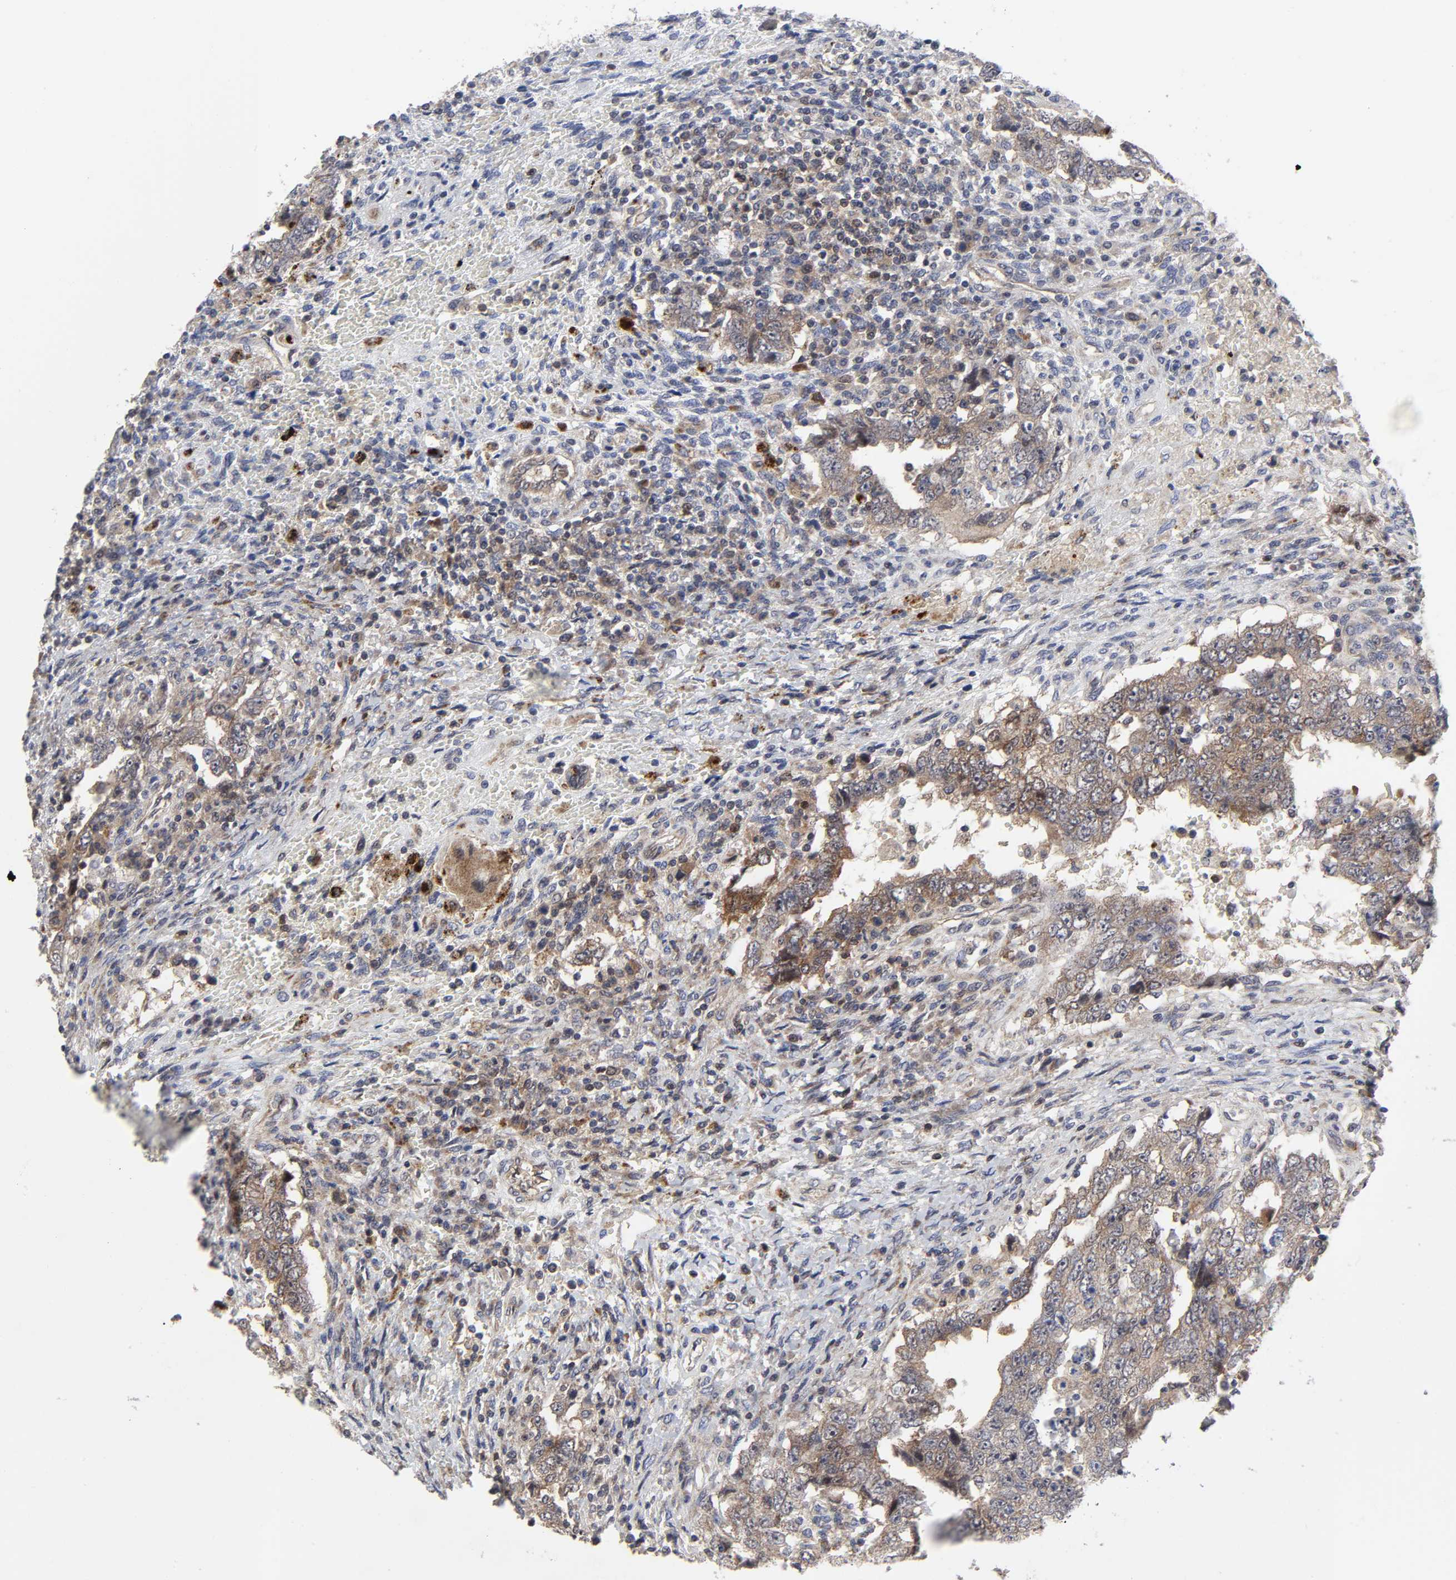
{"staining": {"intensity": "weak", "quantity": ">75%", "location": "cytoplasmic/membranous"}, "tissue": "testis cancer", "cell_type": "Tumor cells", "image_type": "cancer", "snomed": [{"axis": "morphology", "description": "Carcinoma, Embryonal, NOS"}, {"axis": "topography", "description": "Testis"}], "caption": "Human testis cancer (embryonal carcinoma) stained with a protein marker shows weak staining in tumor cells.", "gene": "CASP9", "patient": {"sex": "male", "age": 26}}